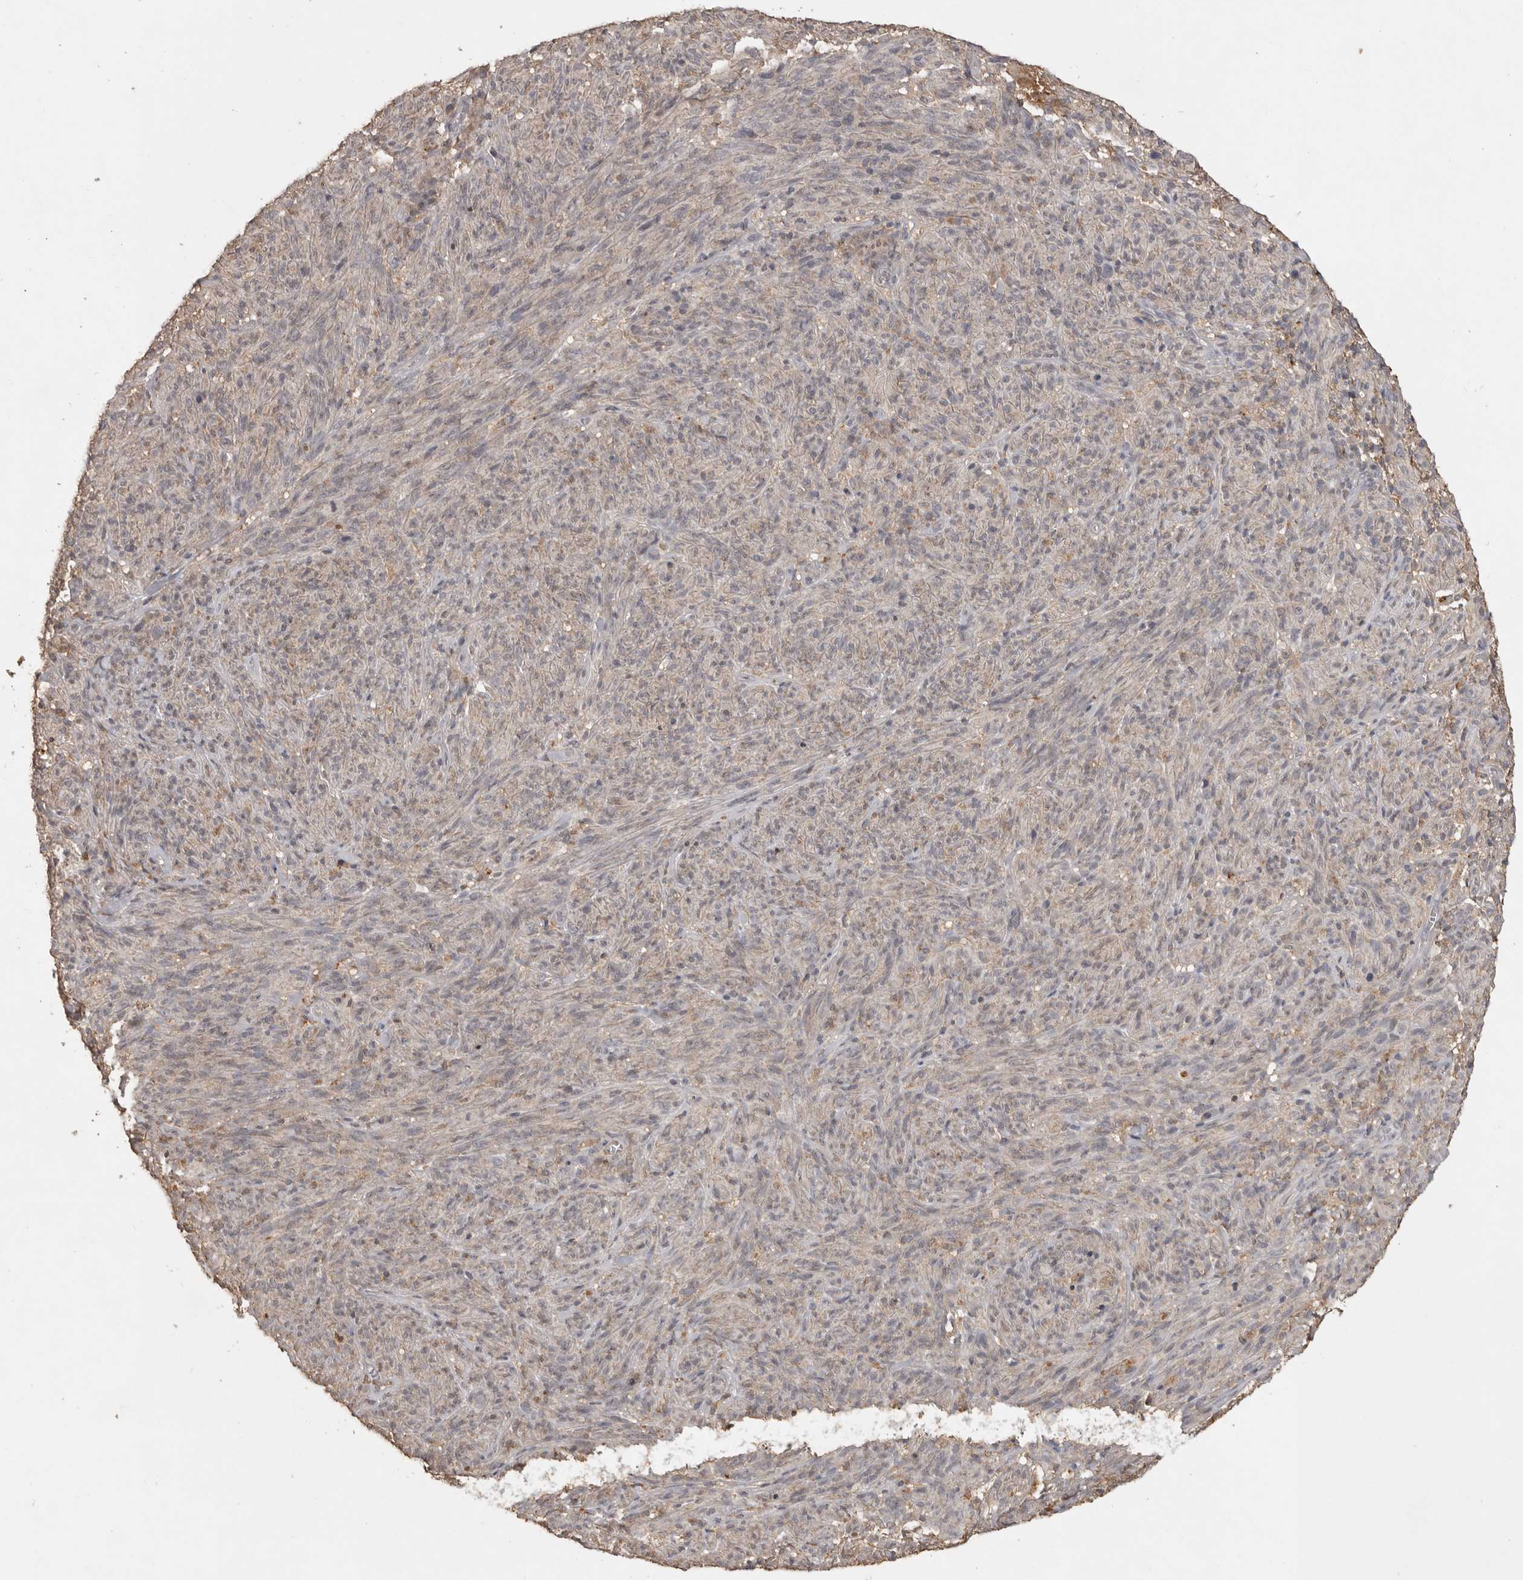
{"staining": {"intensity": "weak", "quantity": "<25%", "location": "cytoplasmic/membranous"}, "tissue": "melanoma", "cell_type": "Tumor cells", "image_type": "cancer", "snomed": [{"axis": "morphology", "description": "Malignant melanoma, NOS"}, {"axis": "topography", "description": "Skin of head"}], "caption": "Protein analysis of malignant melanoma displays no significant expression in tumor cells.", "gene": "ADAMTS4", "patient": {"sex": "male", "age": 96}}